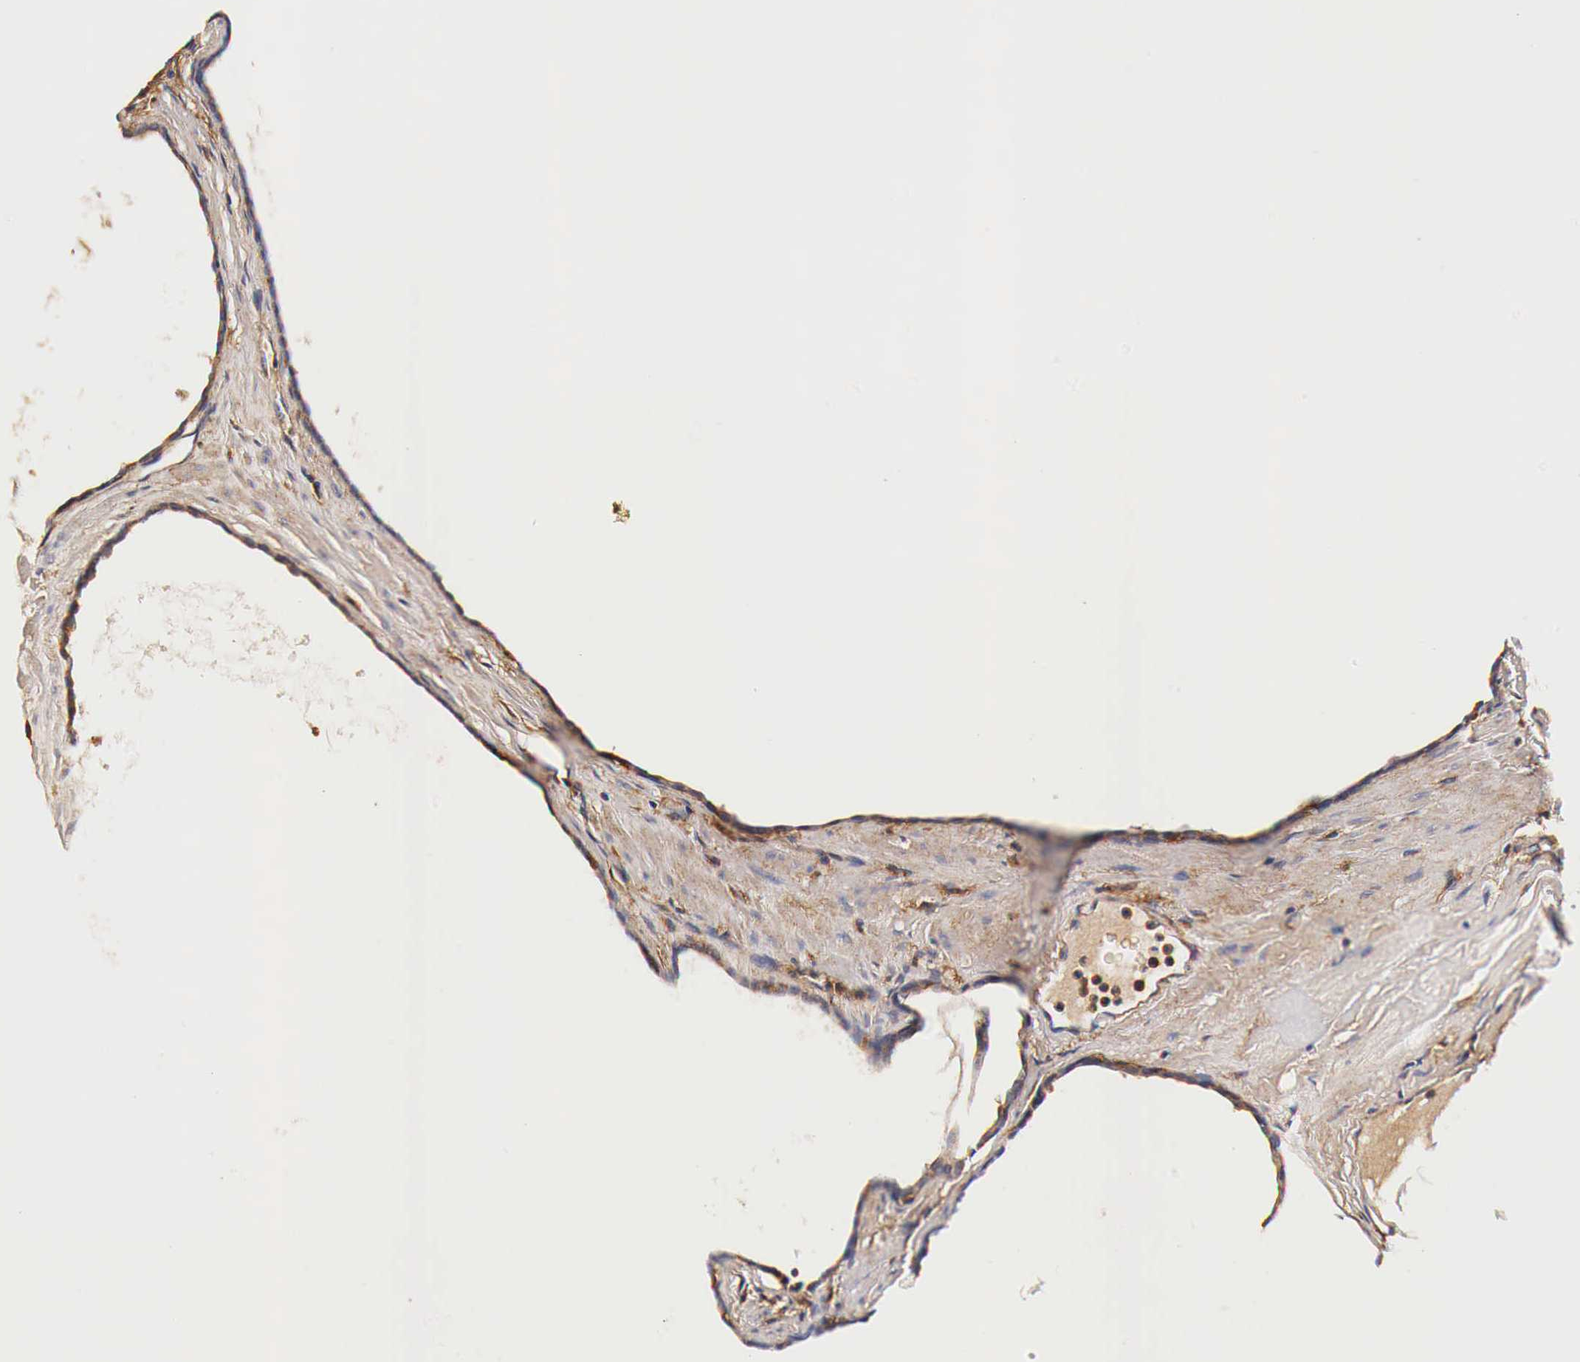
{"staining": {"intensity": "weak", "quantity": ">75%", "location": "cytoplasmic/membranous"}, "tissue": "prostate cancer", "cell_type": "Tumor cells", "image_type": "cancer", "snomed": [{"axis": "morphology", "description": "Adenocarcinoma, High grade"}, {"axis": "topography", "description": "Prostate"}], "caption": "This image reveals immunohistochemistry (IHC) staining of human prostate cancer (adenocarcinoma (high-grade)), with low weak cytoplasmic/membranous expression in approximately >75% of tumor cells.", "gene": "RP2", "patient": {"sex": "male", "age": 64}}